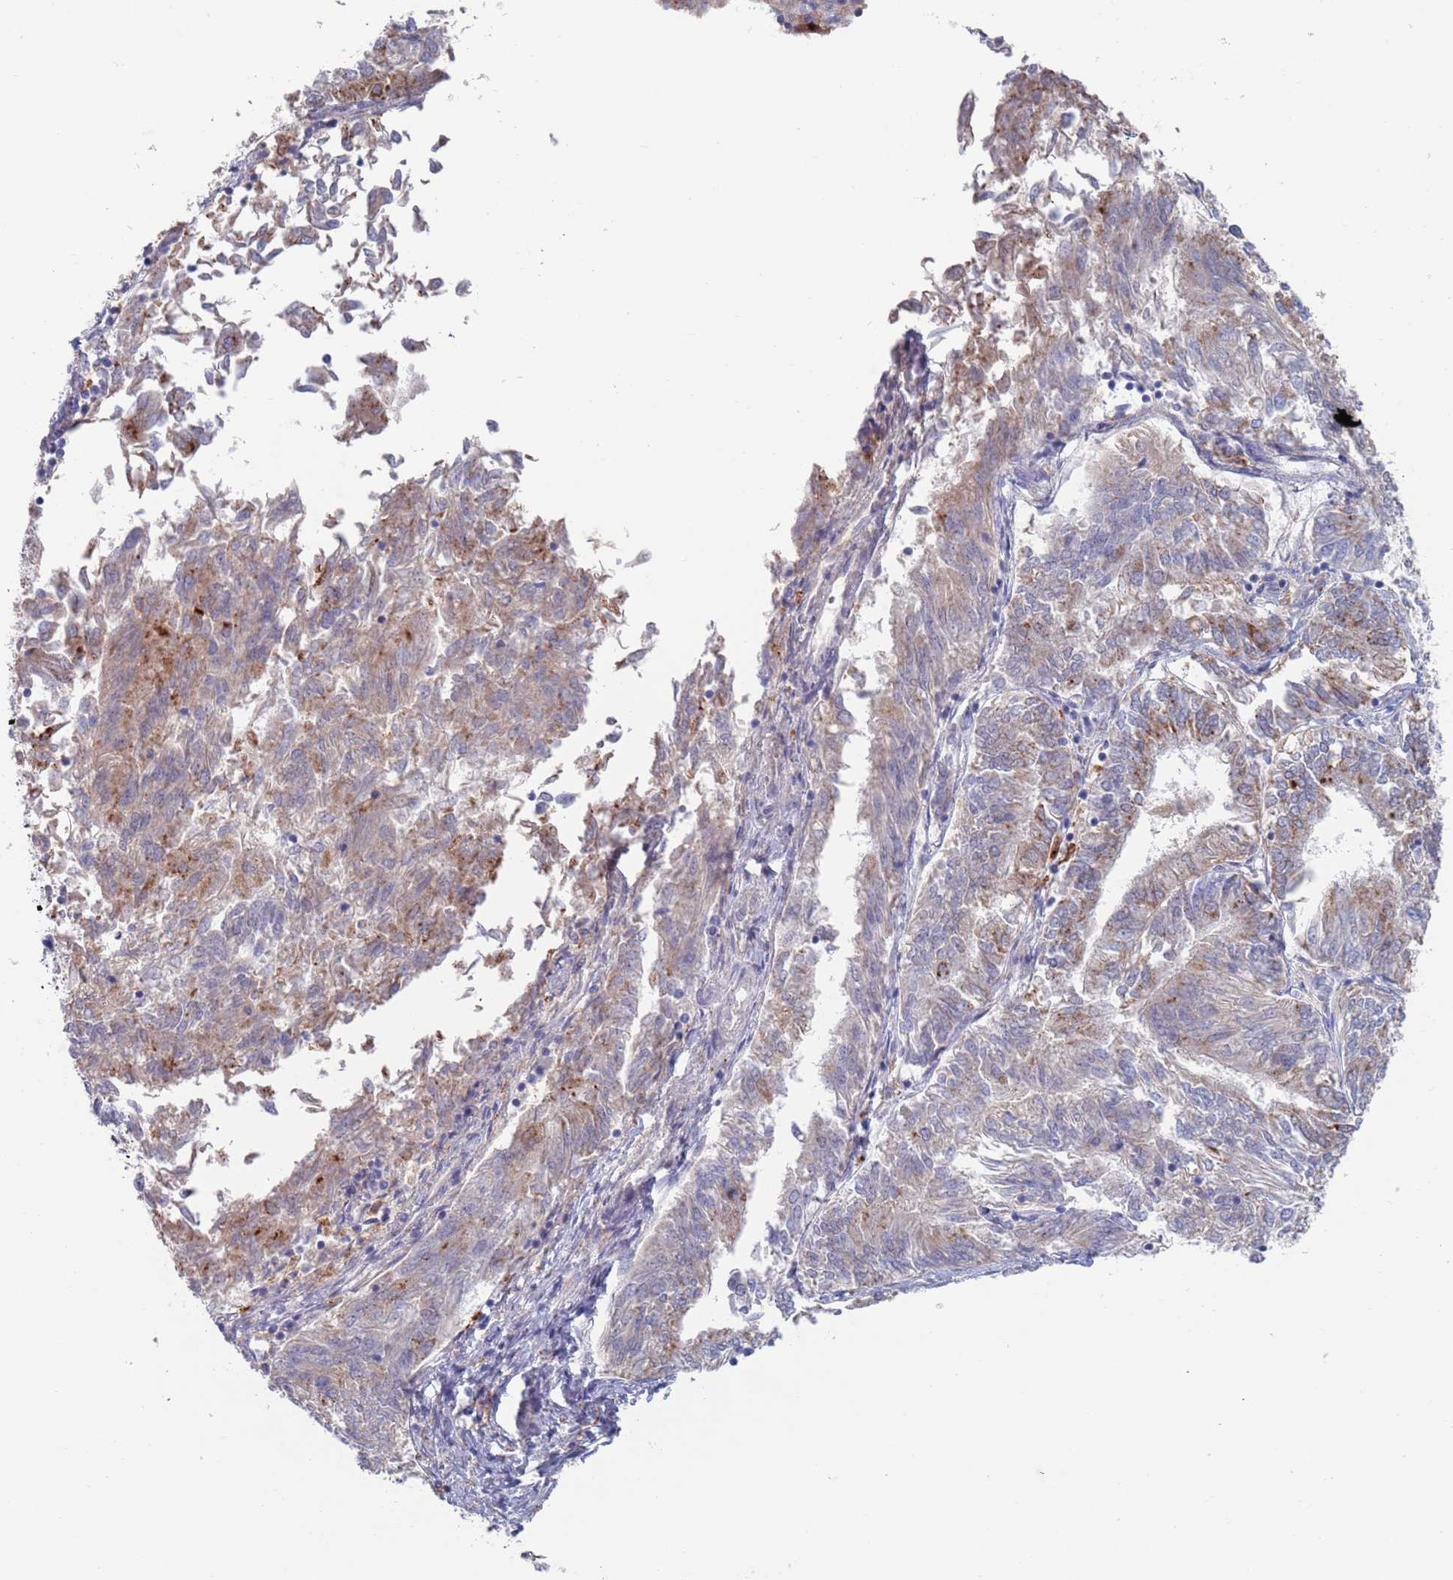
{"staining": {"intensity": "moderate", "quantity": "<25%", "location": "cytoplasmic/membranous"}, "tissue": "endometrial cancer", "cell_type": "Tumor cells", "image_type": "cancer", "snomed": [{"axis": "morphology", "description": "Adenocarcinoma, NOS"}, {"axis": "topography", "description": "Endometrium"}], "caption": "Moderate cytoplasmic/membranous positivity for a protein is appreciated in about <25% of tumor cells of adenocarcinoma (endometrial) using immunohistochemistry.", "gene": "FUCA1", "patient": {"sex": "female", "age": 58}}